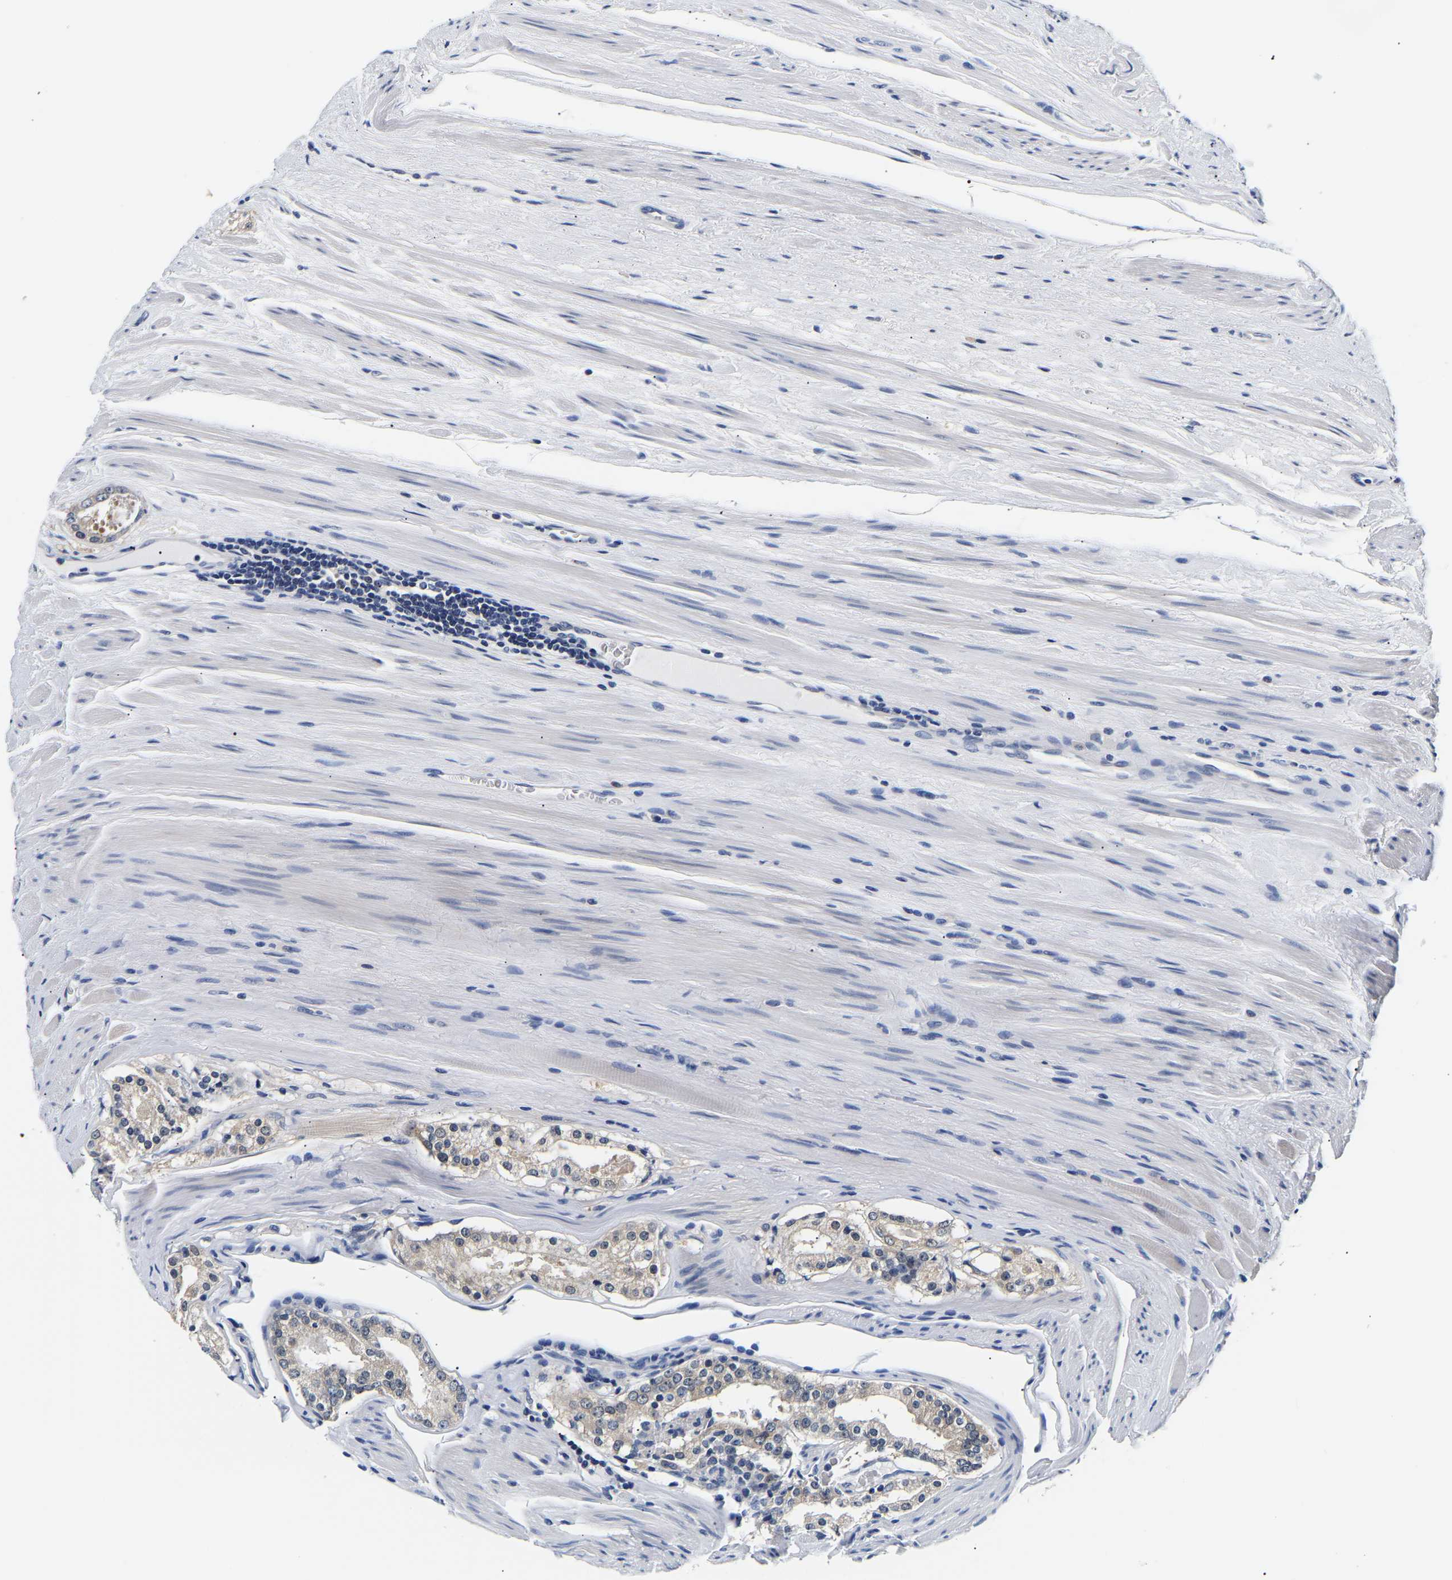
{"staining": {"intensity": "weak", "quantity": "25%-75%", "location": "cytoplasmic/membranous"}, "tissue": "prostate cancer", "cell_type": "Tumor cells", "image_type": "cancer", "snomed": [{"axis": "morphology", "description": "Adenocarcinoma, Low grade"}, {"axis": "topography", "description": "Prostate"}], "caption": "IHC histopathology image of neoplastic tissue: prostate adenocarcinoma (low-grade) stained using IHC displays low levels of weak protein expression localized specifically in the cytoplasmic/membranous of tumor cells, appearing as a cytoplasmic/membranous brown color.", "gene": "UCHL3", "patient": {"sex": "male", "age": 70}}